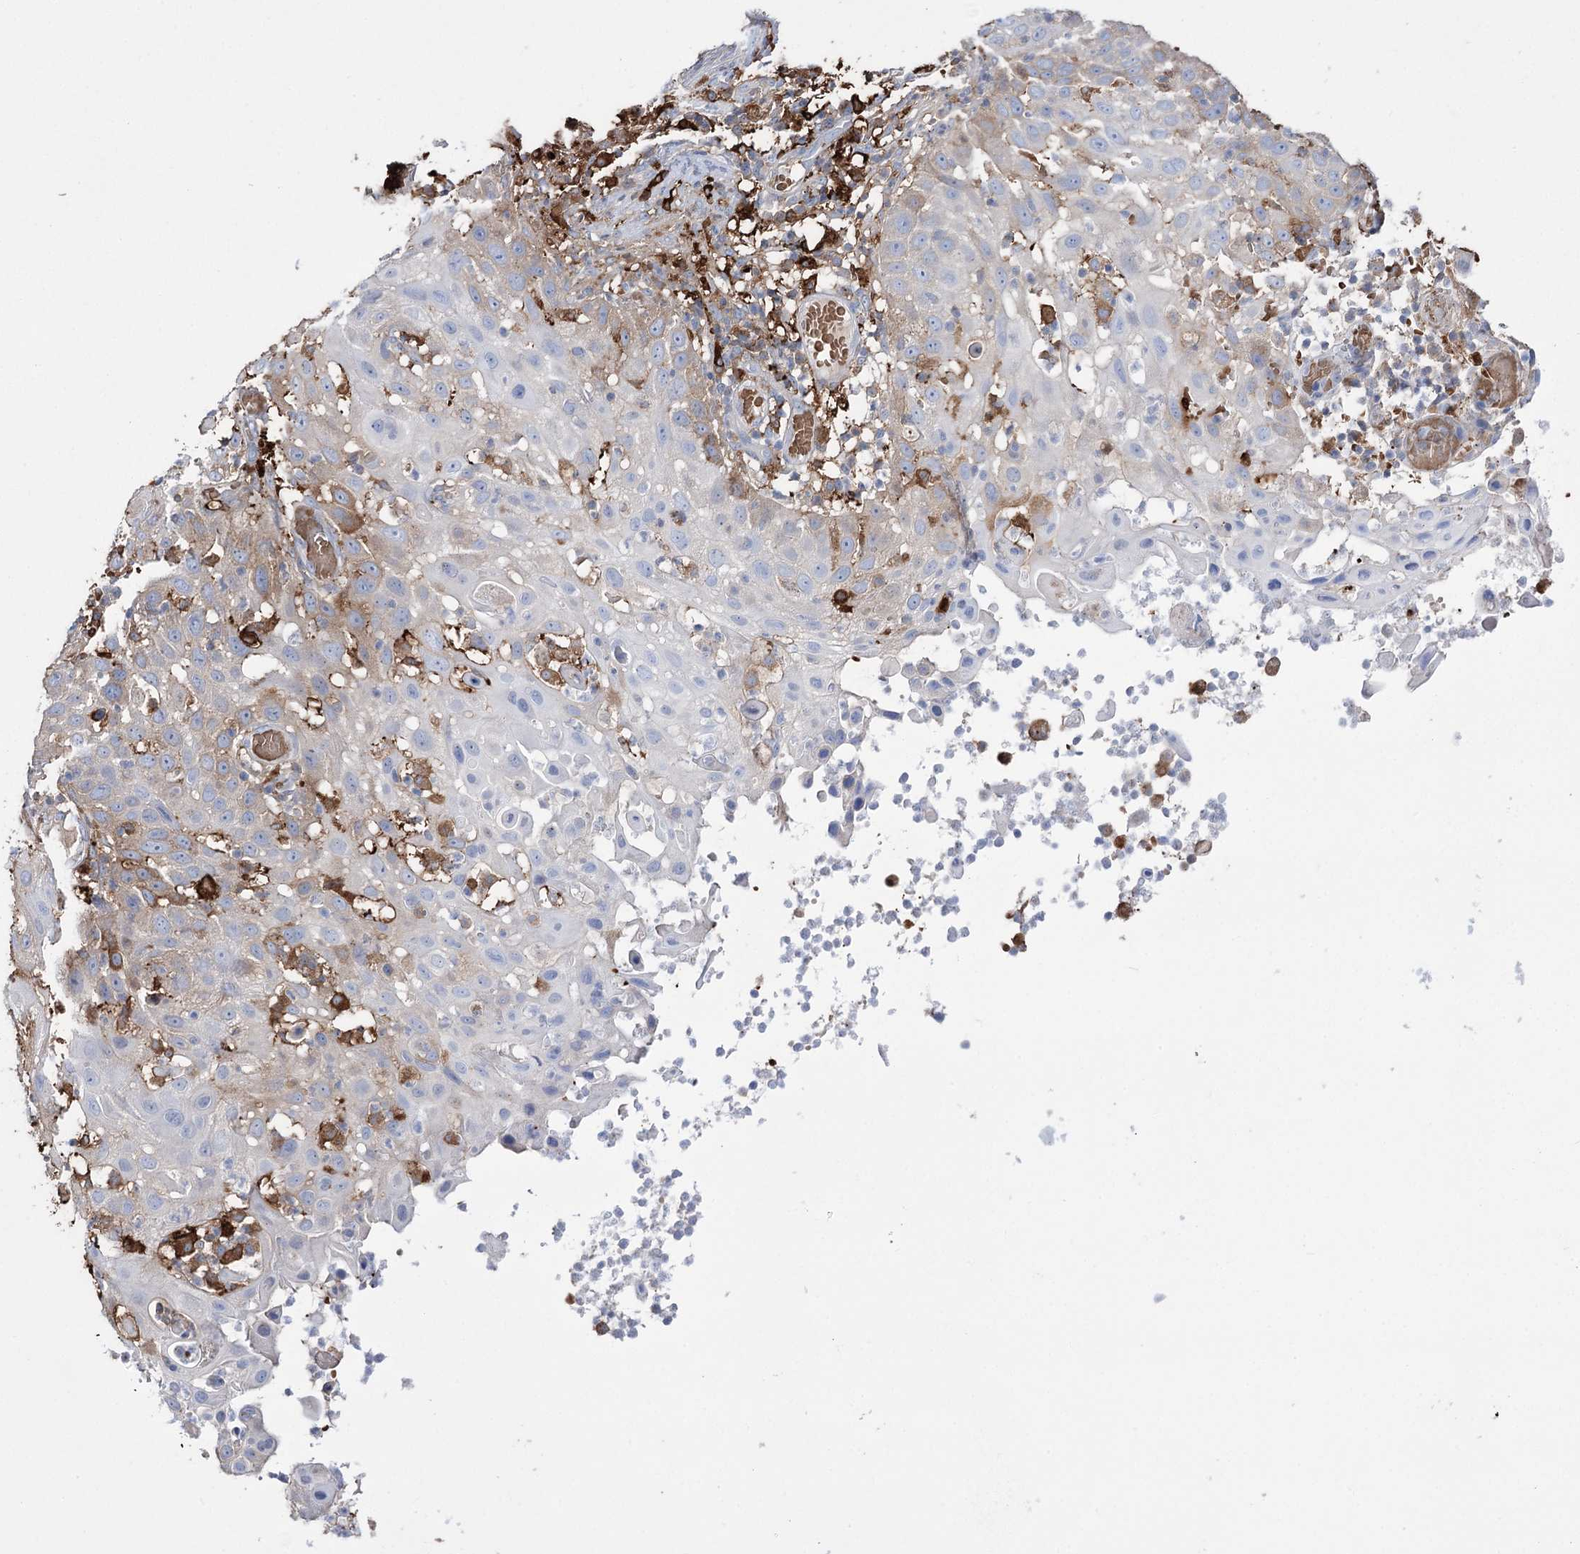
{"staining": {"intensity": "moderate", "quantity": "<25%", "location": "cytoplasmic/membranous"}, "tissue": "skin cancer", "cell_type": "Tumor cells", "image_type": "cancer", "snomed": [{"axis": "morphology", "description": "Squamous cell carcinoma, NOS"}, {"axis": "topography", "description": "Skin"}], "caption": "Immunohistochemistry (IHC) staining of skin squamous cell carcinoma, which shows low levels of moderate cytoplasmic/membranous positivity in approximately <25% of tumor cells indicating moderate cytoplasmic/membranous protein staining. The staining was performed using DAB (3,3'-diaminobenzidine) (brown) for protein detection and nuclei were counterstained in hematoxylin (blue).", "gene": "ZNF622", "patient": {"sex": "female", "age": 44}}